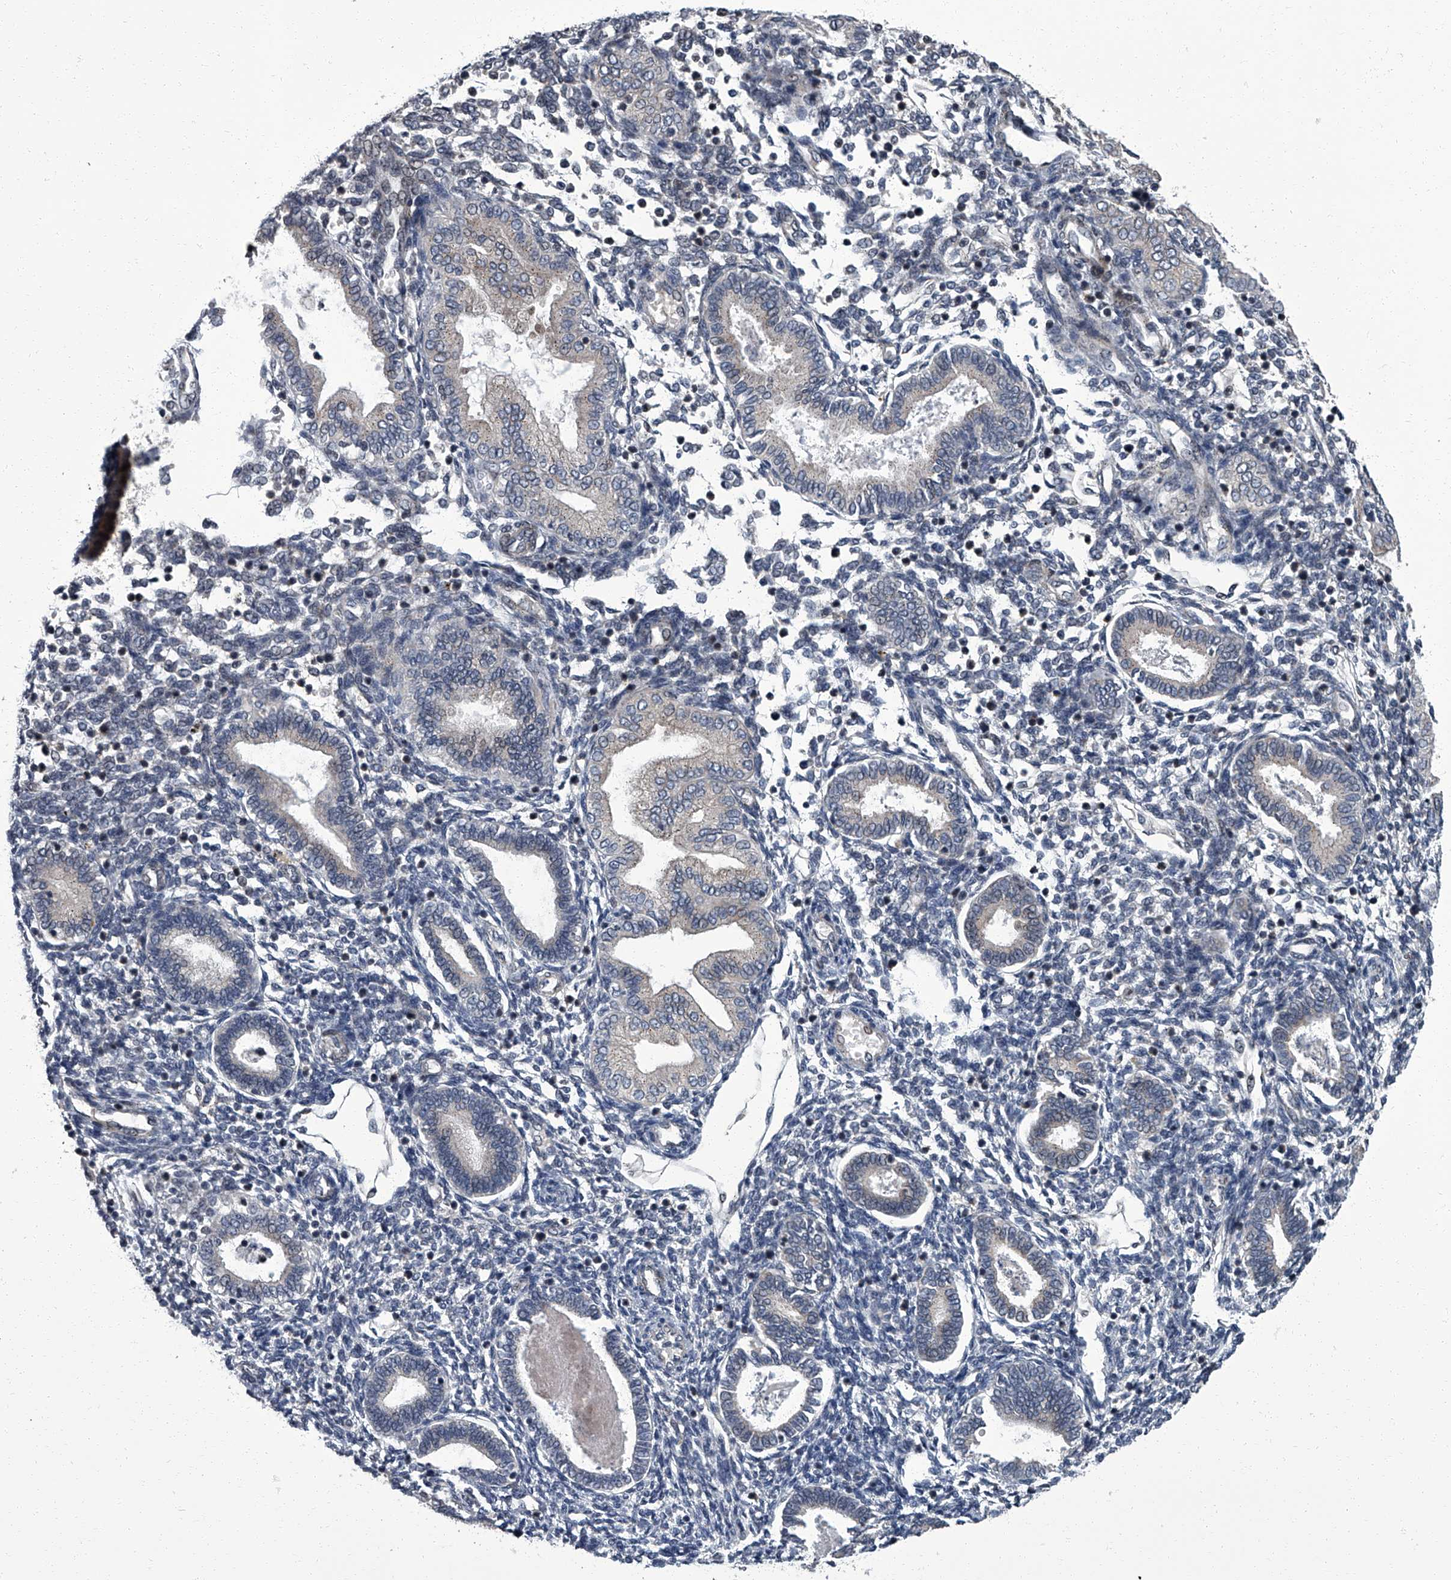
{"staining": {"intensity": "negative", "quantity": "none", "location": "none"}, "tissue": "endometrium", "cell_type": "Cells in endometrial stroma", "image_type": "normal", "snomed": [{"axis": "morphology", "description": "Normal tissue, NOS"}, {"axis": "topography", "description": "Endometrium"}], "caption": "The micrograph demonstrates no staining of cells in endometrial stroma in benign endometrium.", "gene": "ZNF274", "patient": {"sex": "female", "age": 53}}